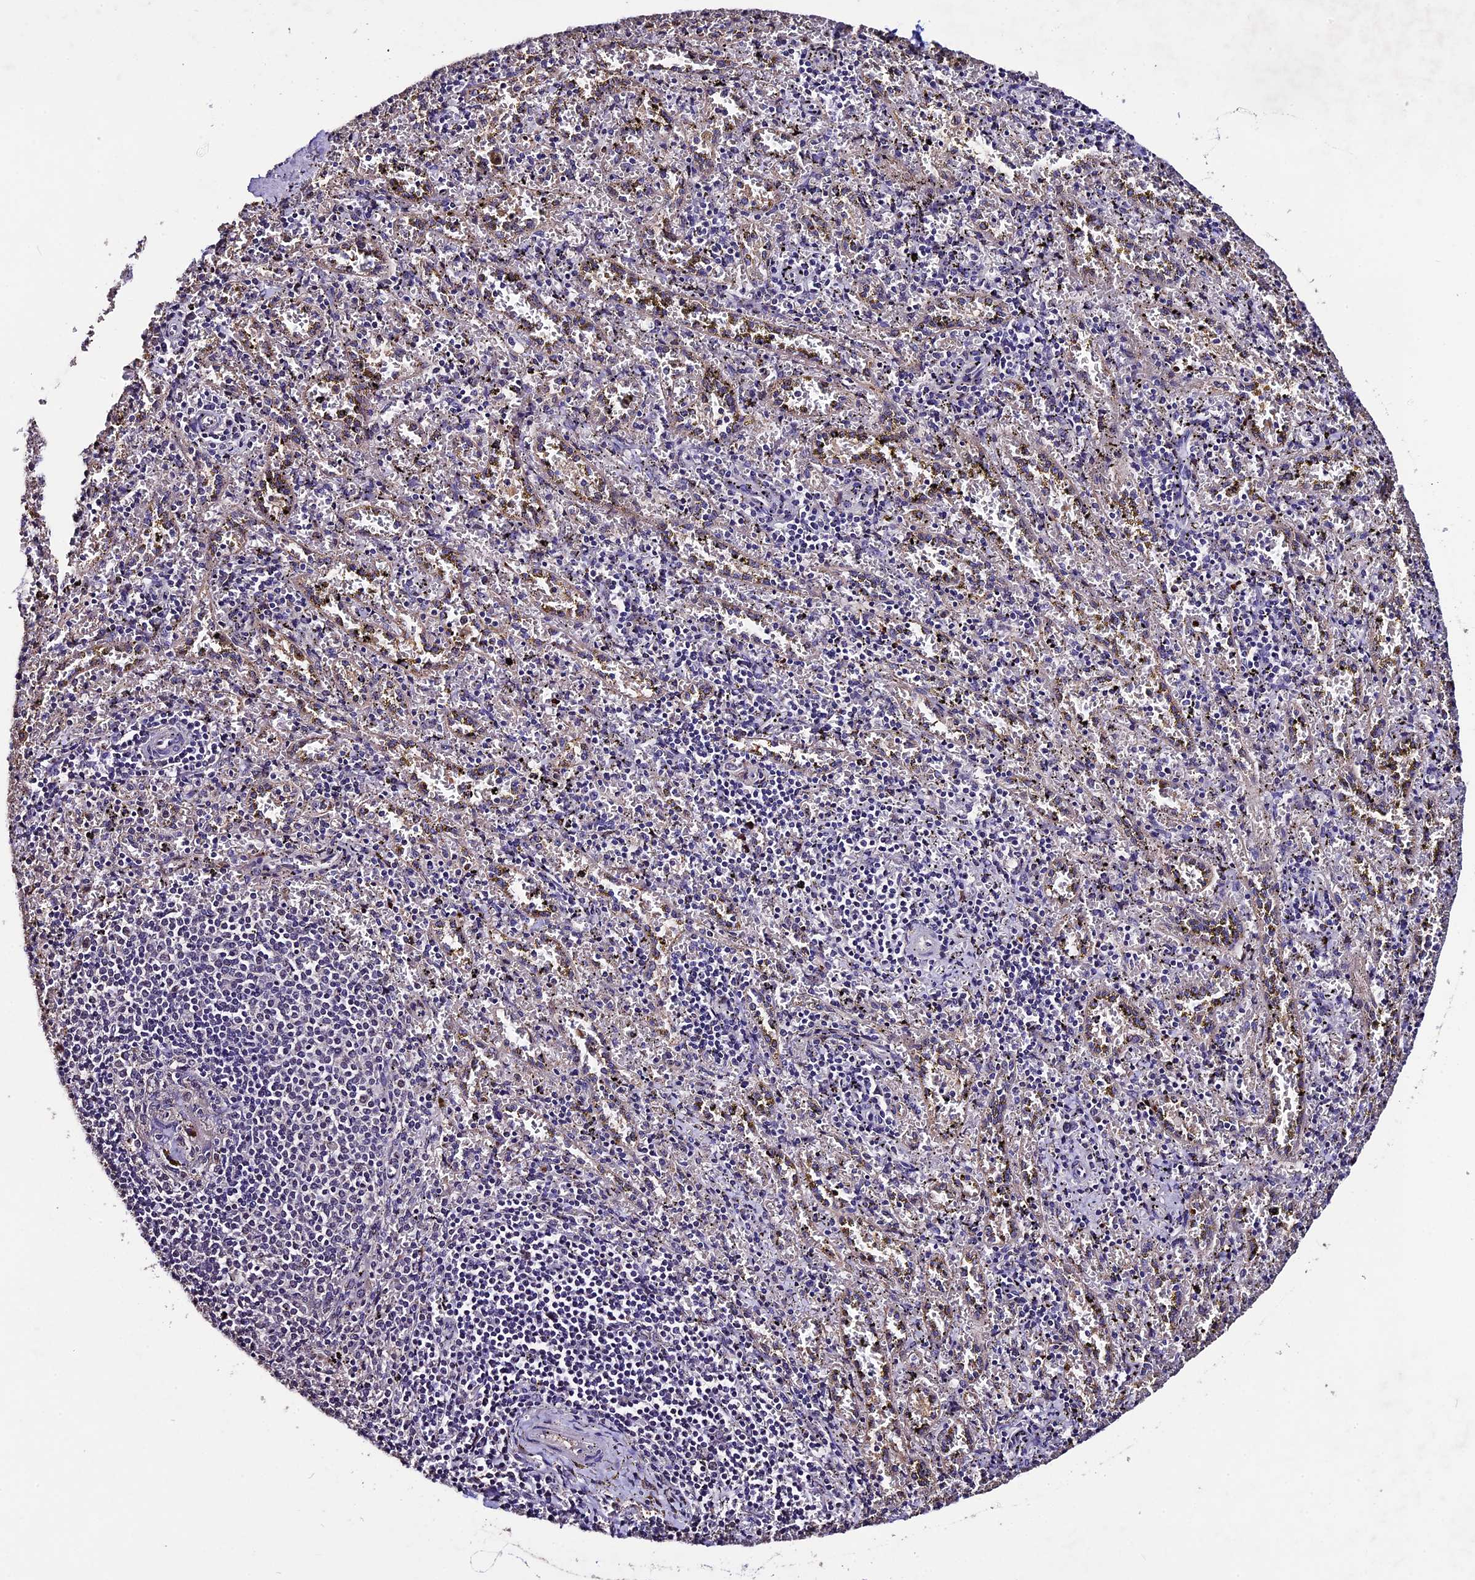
{"staining": {"intensity": "moderate", "quantity": "<25%", "location": "cytoplasmic/membranous"}, "tissue": "spleen", "cell_type": "Cells in red pulp", "image_type": "normal", "snomed": [{"axis": "morphology", "description": "Normal tissue, NOS"}, {"axis": "topography", "description": "Spleen"}], "caption": "Moderate cytoplasmic/membranous expression is seen in approximately <25% of cells in red pulp in benign spleen. (DAB (3,3'-diaminobenzidine) = brown stain, brightfield microscopy at high magnification).", "gene": "DIS3L", "patient": {"sex": "male", "age": 11}}